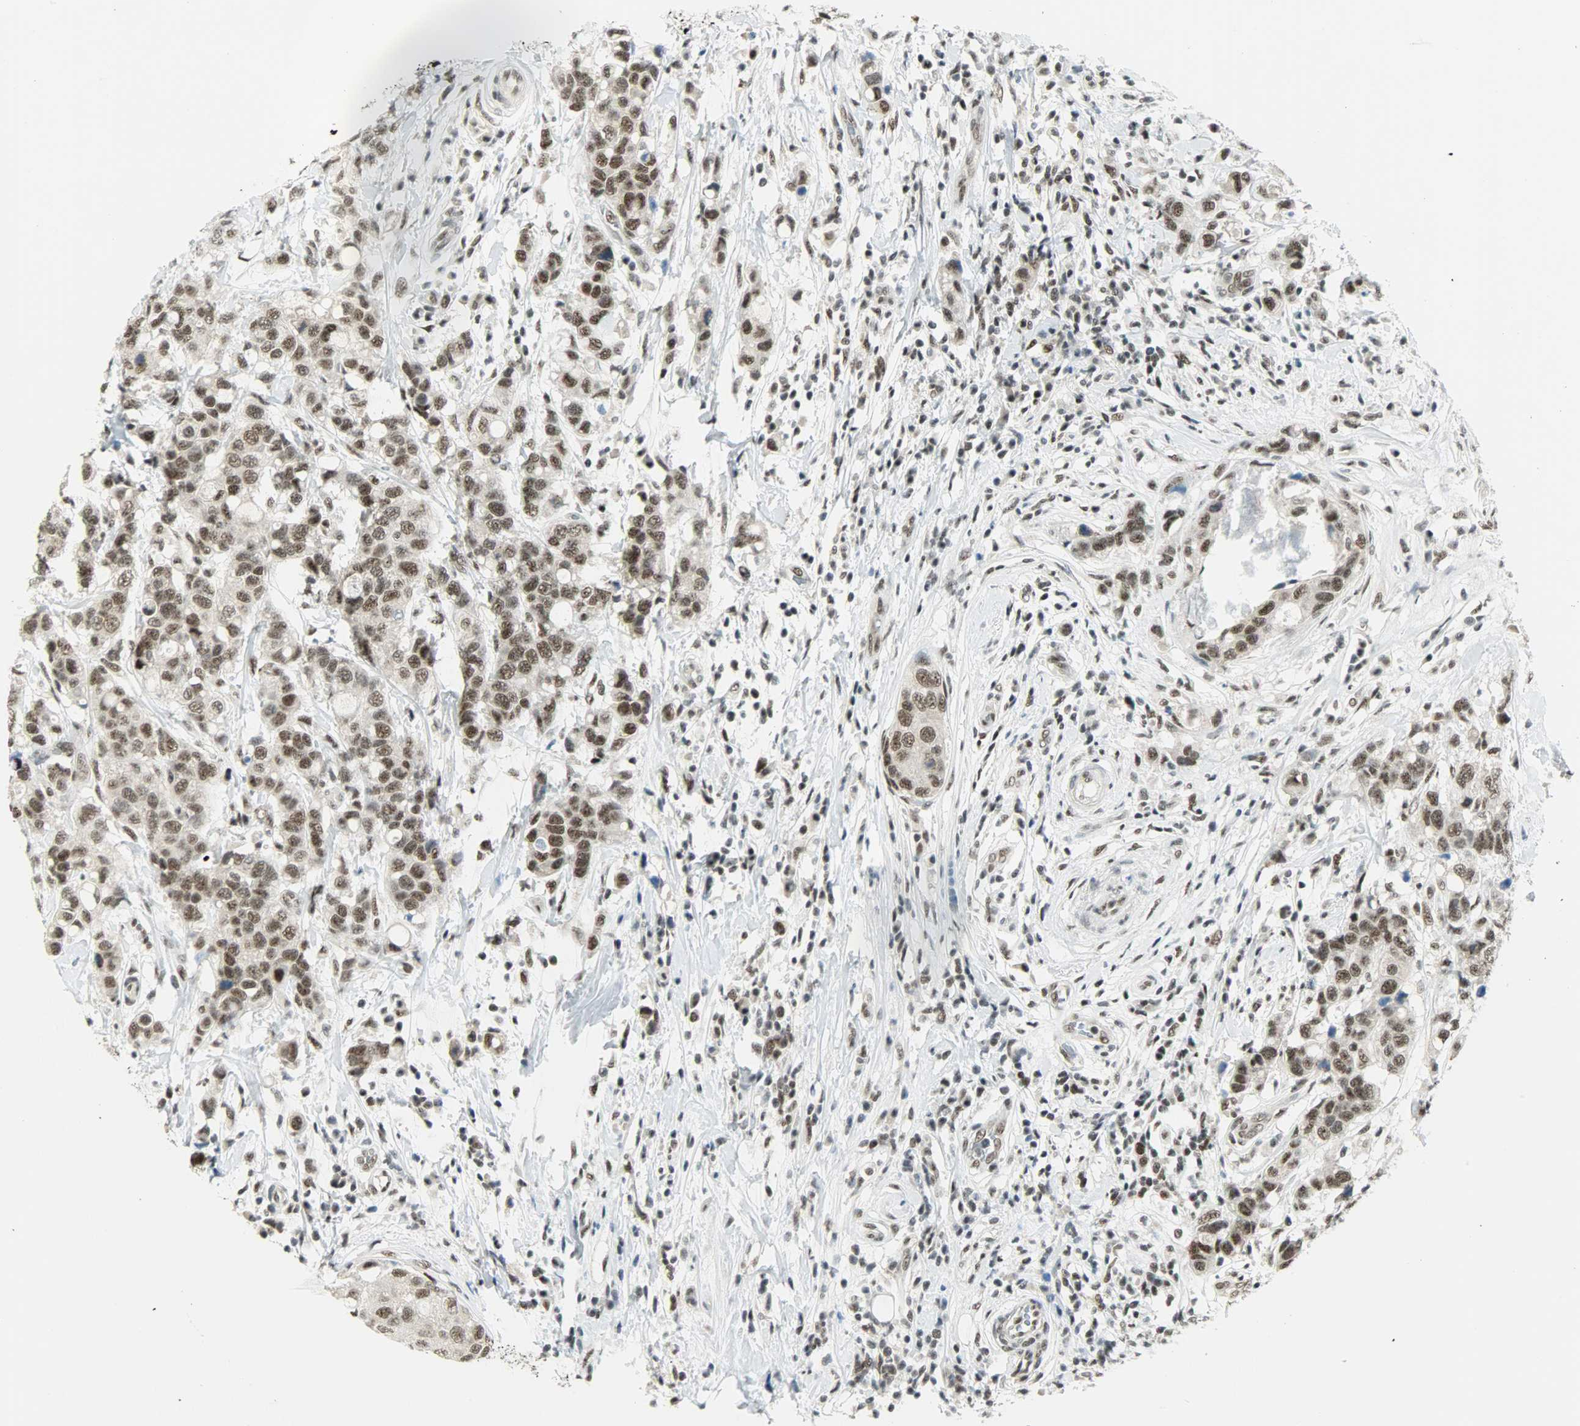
{"staining": {"intensity": "strong", "quantity": ">75%", "location": "nuclear"}, "tissue": "breast cancer", "cell_type": "Tumor cells", "image_type": "cancer", "snomed": [{"axis": "morphology", "description": "Duct carcinoma"}, {"axis": "topography", "description": "Breast"}], "caption": "Immunohistochemistry (IHC) image of human breast cancer (invasive ductal carcinoma) stained for a protein (brown), which demonstrates high levels of strong nuclear expression in approximately >75% of tumor cells.", "gene": "SUGP1", "patient": {"sex": "female", "age": 27}}